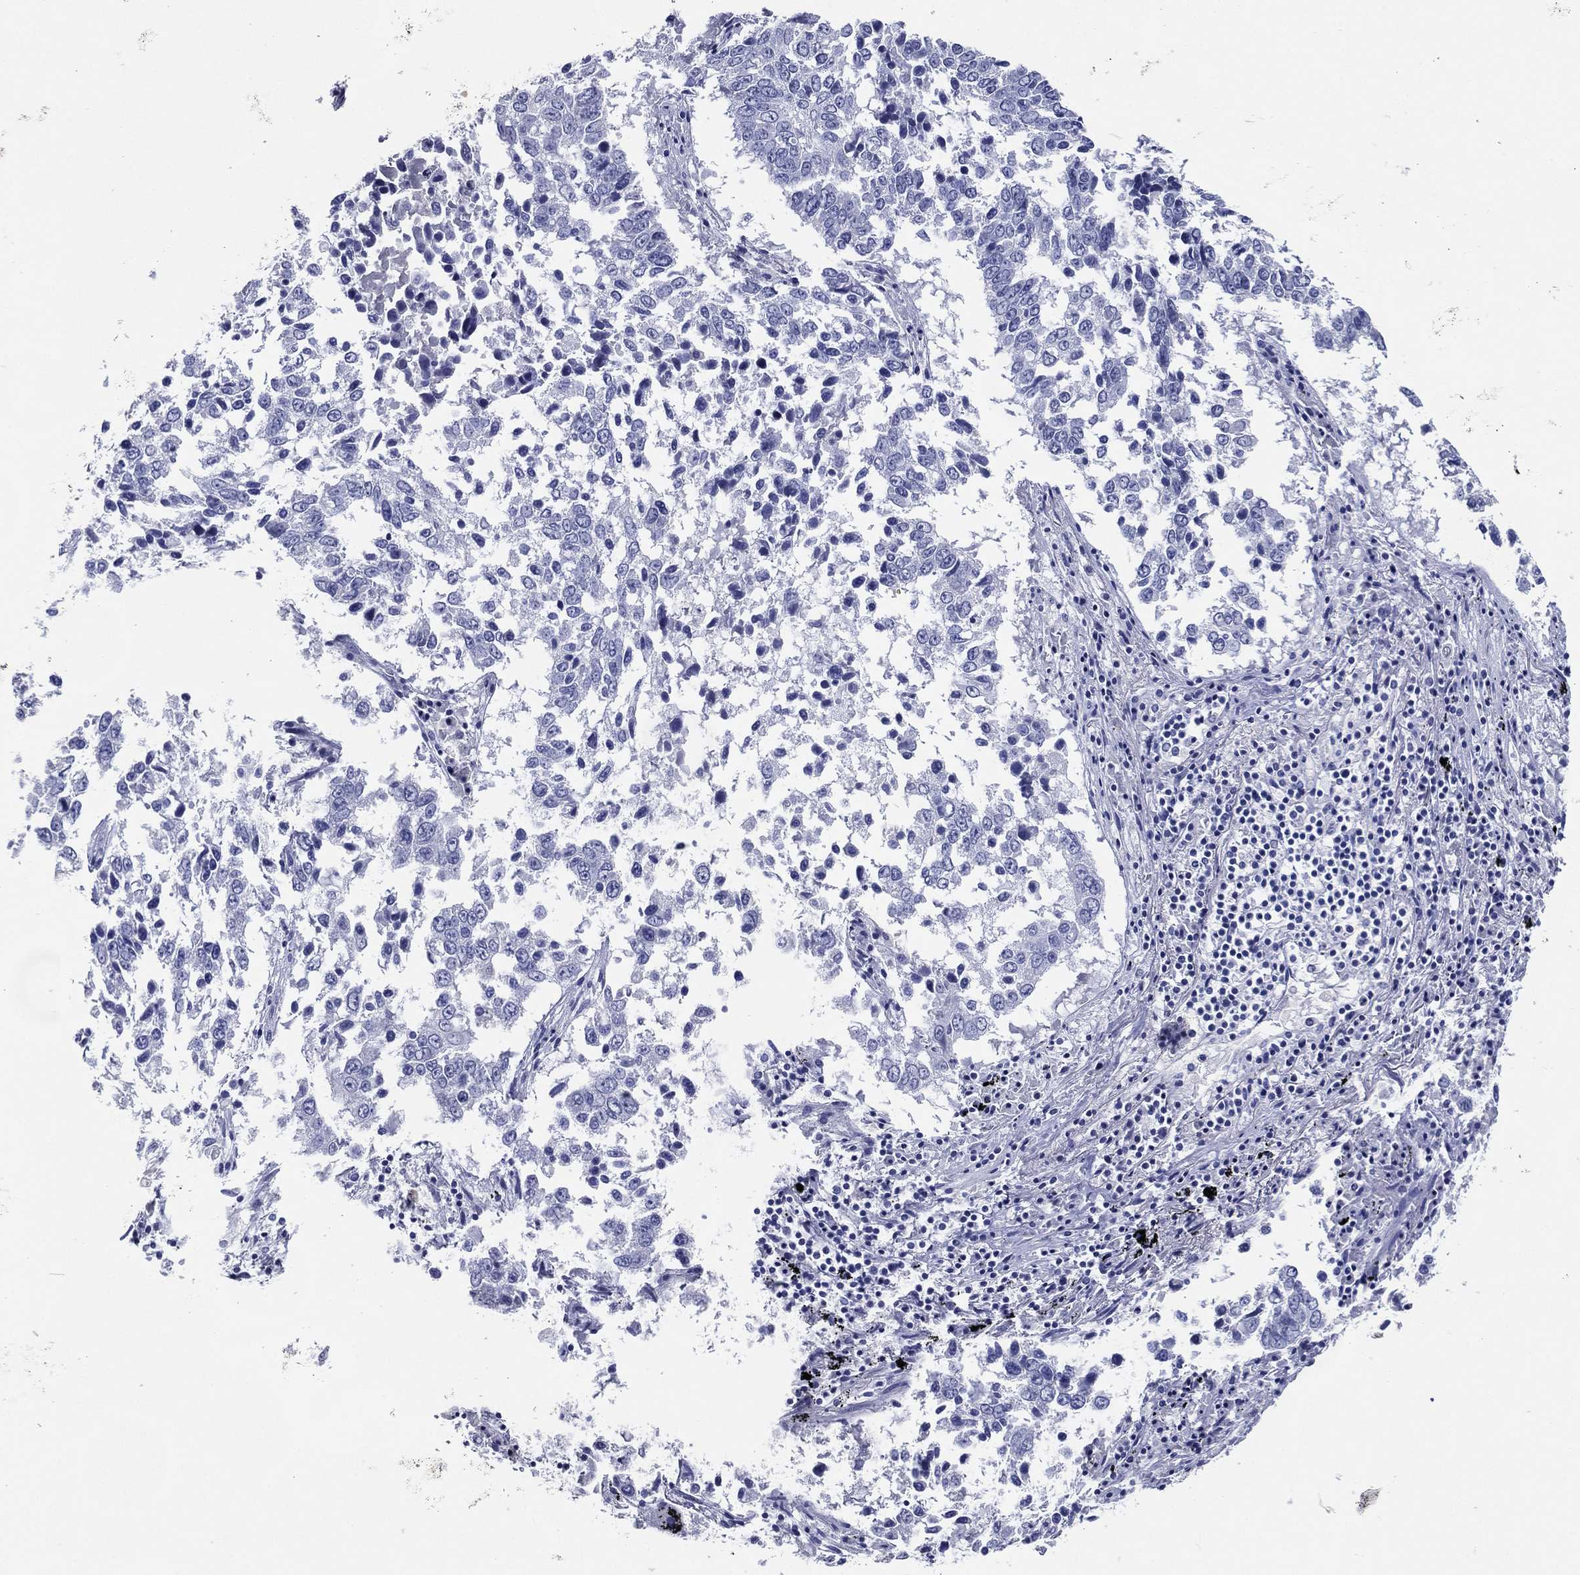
{"staining": {"intensity": "negative", "quantity": "none", "location": "none"}, "tissue": "lung cancer", "cell_type": "Tumor cells", "image_type": "cancer", "snomed": [{"axis": "morphology", "description": "Squamous cell carcinoma, NOS"}, {"axis": "topography", "description": "Lung"}], "caption": "A high-resolution photomicrograph shows IHC staining of lung squamous cell carcinoma, which shows no significant expression in tumor cells.", "gene": "TFAP2A", "patient": {"sex": "male", "age": 82}}